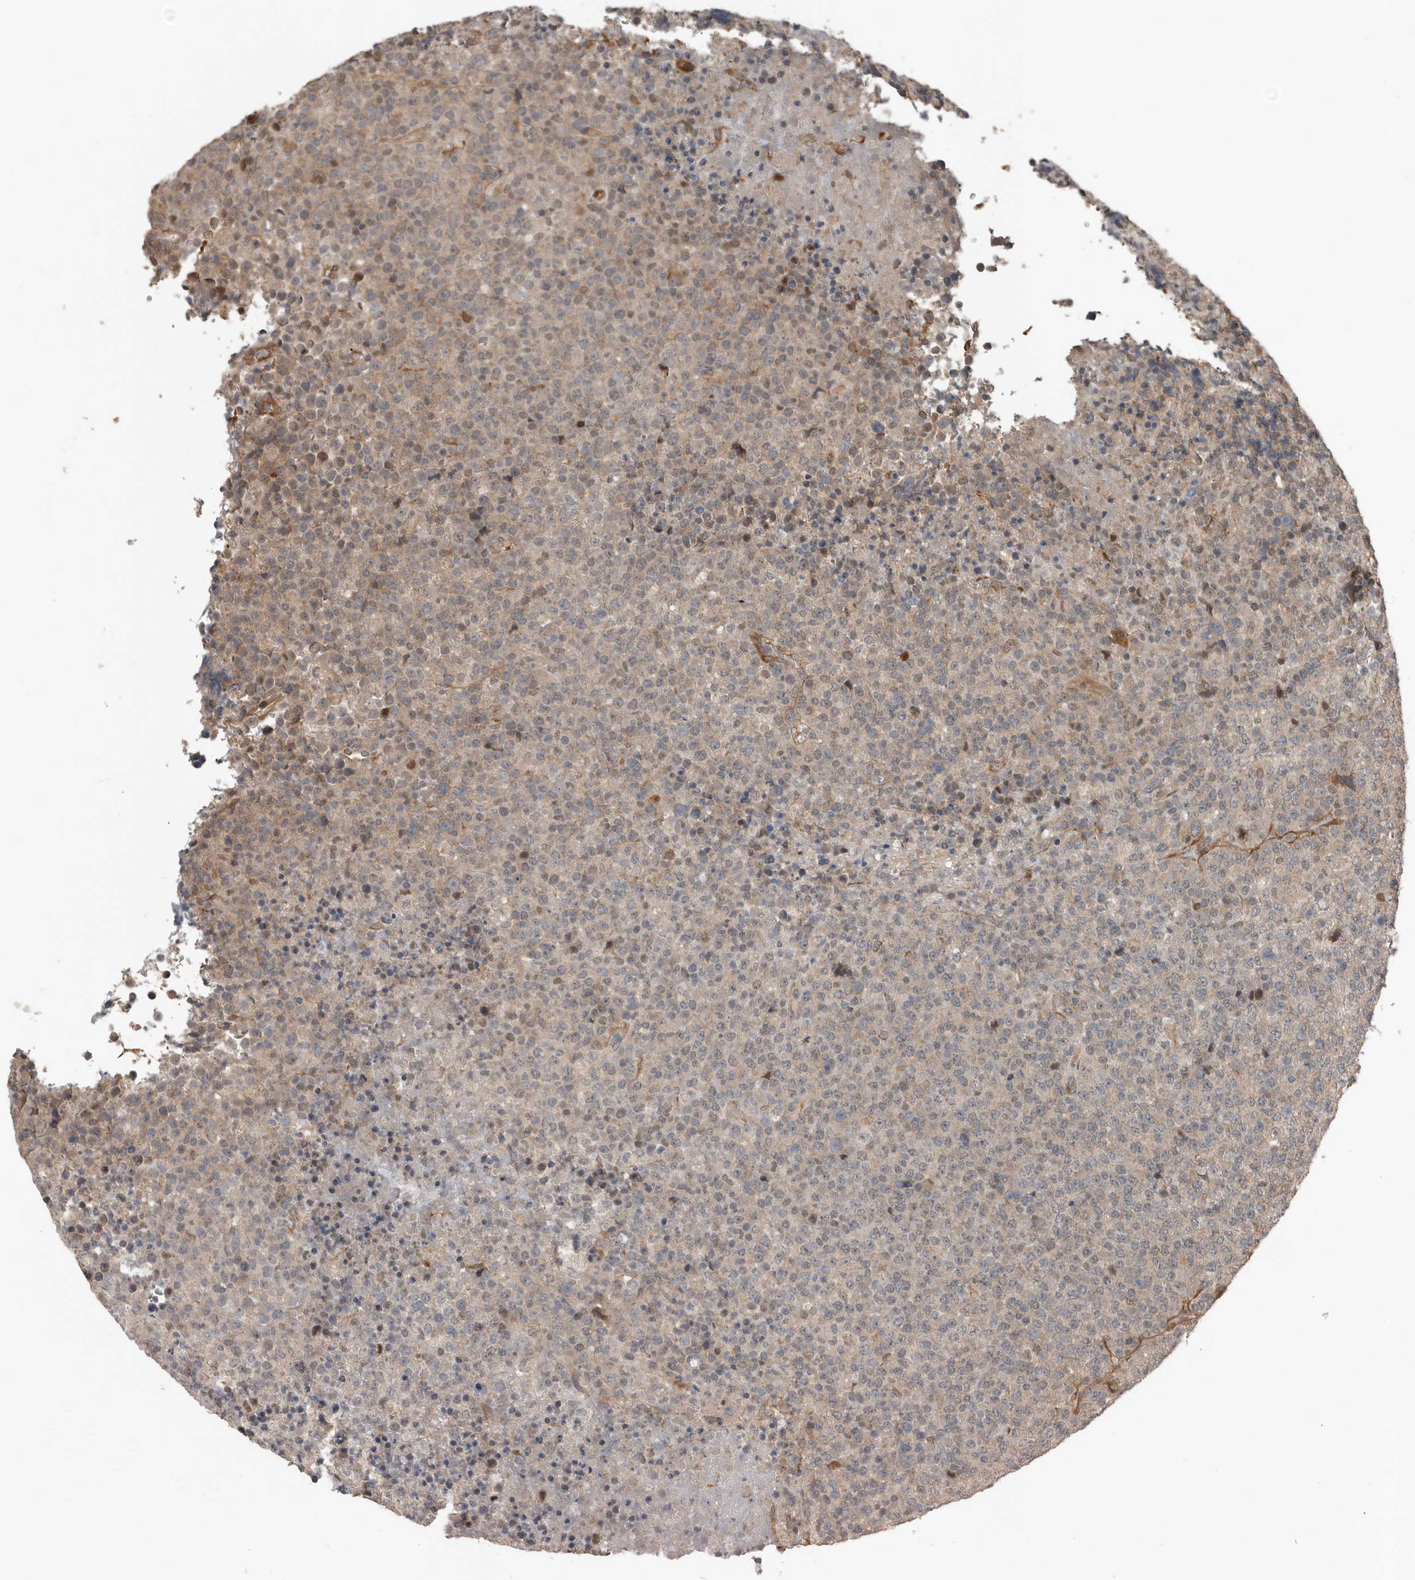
{"staining": {"intensity": "weak", "quantity": "<25%", "location": "cytoplasmic/membranous"}, "tissue": "lymphoma", "cell_type": "Tumor cells", "image_type": "cancer", "snomed": [{"axis": "morphology", "description": "Malignant lymphoma, non-Hodgkin's type, High grade"}, {"axis": "topography", "description": "Lymph node"}], "caption": "High magnification brightfield microscopy of malignant lymphoma, non-Hodgkin's type (high-grade) stained with DAB (3,3'-diaminobenzidine) (brown) and counterstained with hematoxylin (blue): tumor cells show no significant expression.", "gene": "YOD1", "patient": {"sex": "male", "age": 13}}